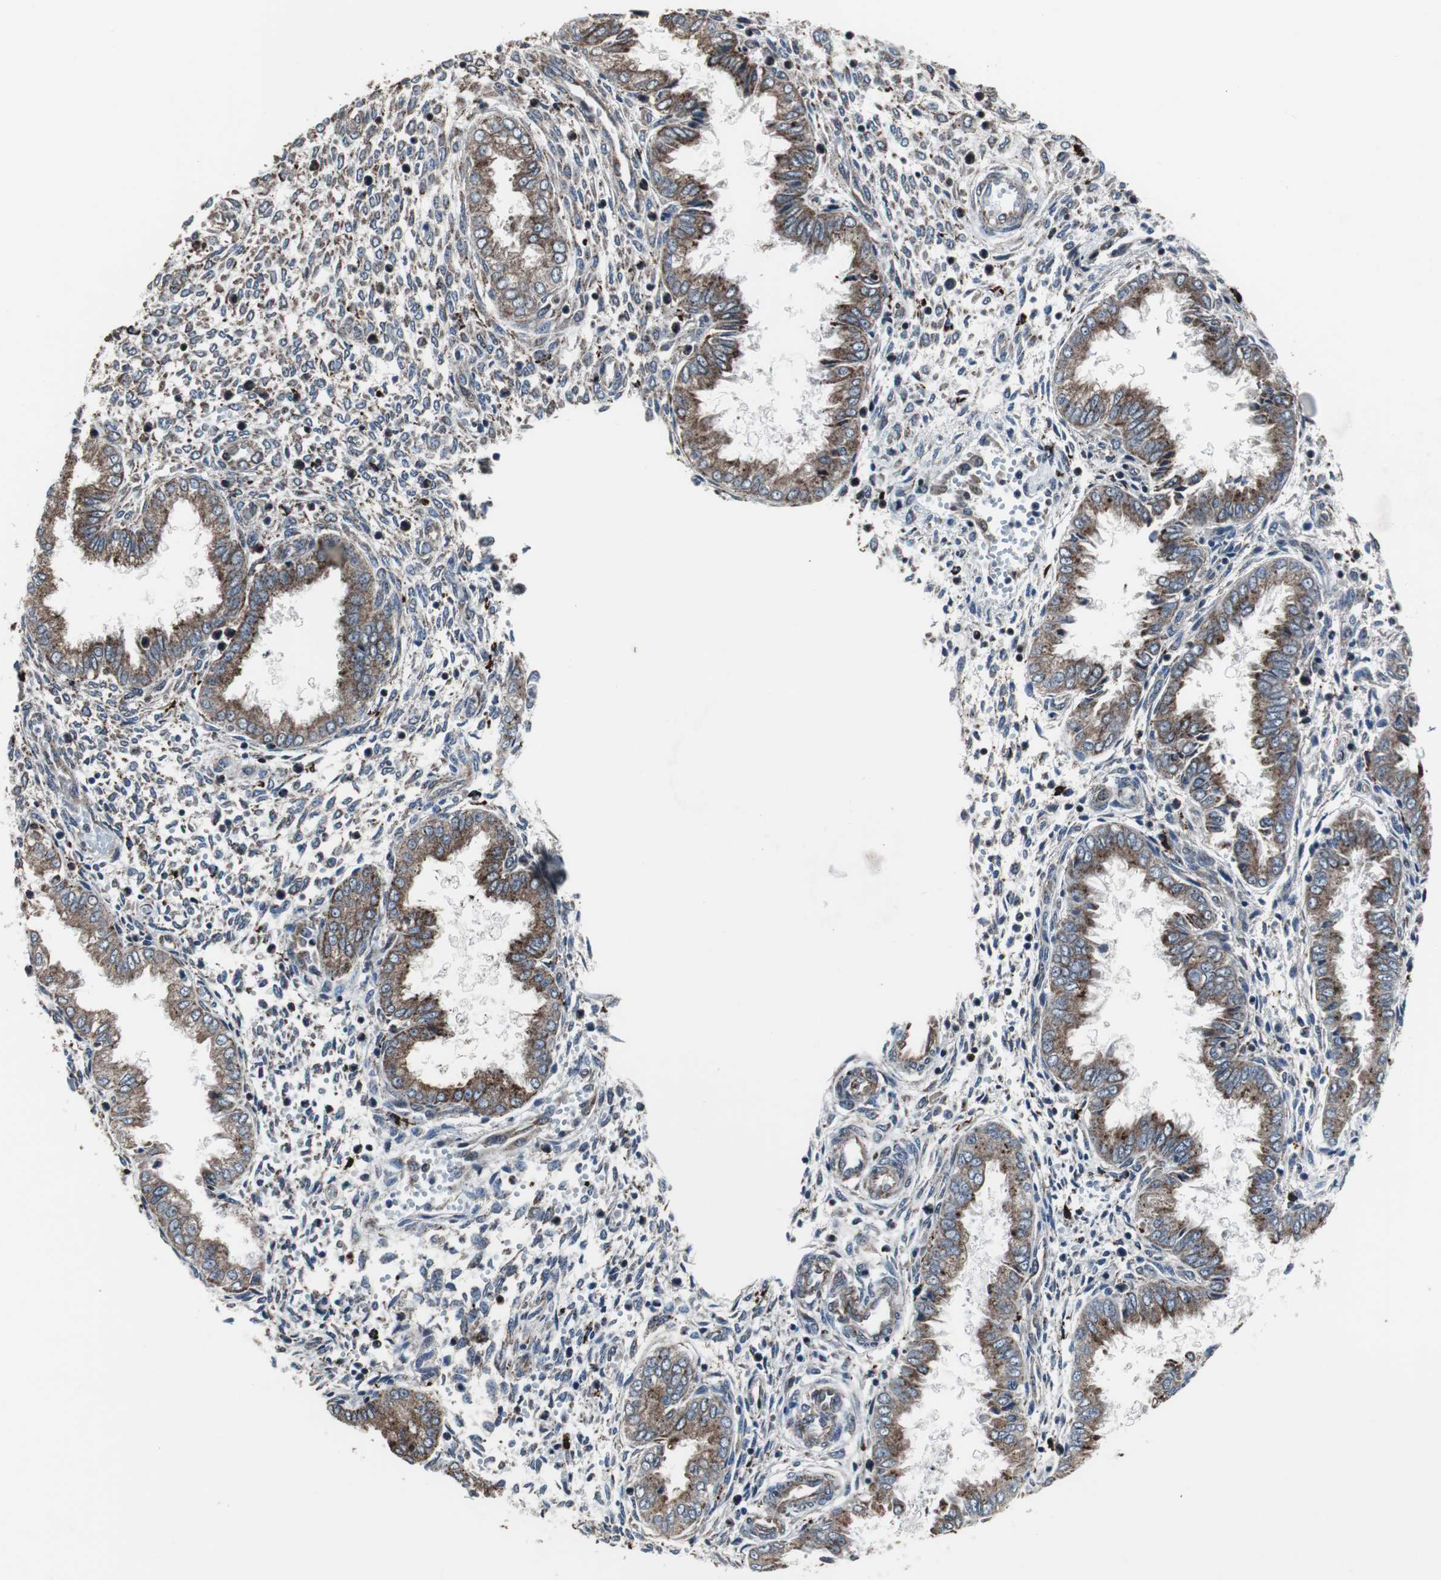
{"staining": {"intensity": "moderate", "quantity": "25%-75%", "location": "cytoplasmic/membranous"}, "tissue": "endometrium", "cell_type": "Cells in endometrial stroma", "image_type": "normal", "snomed": [{"axis": "morphology", "description": "Normal tissue, NOS"}, {"axis": "topography", "description": "Endometrium"}], "caption": "Protein analysis of normal endometrium reveals moderate cytoplasmic/membranous staining in approximately 25%-75% of cells in endometrial stroma. The protein is stained brown, and the nuclei are stained in blue (DAB IHC with brightfield microscopy, high magnification).", "gene": "USP10", "patient": {"sex": "female", "age": 33}}